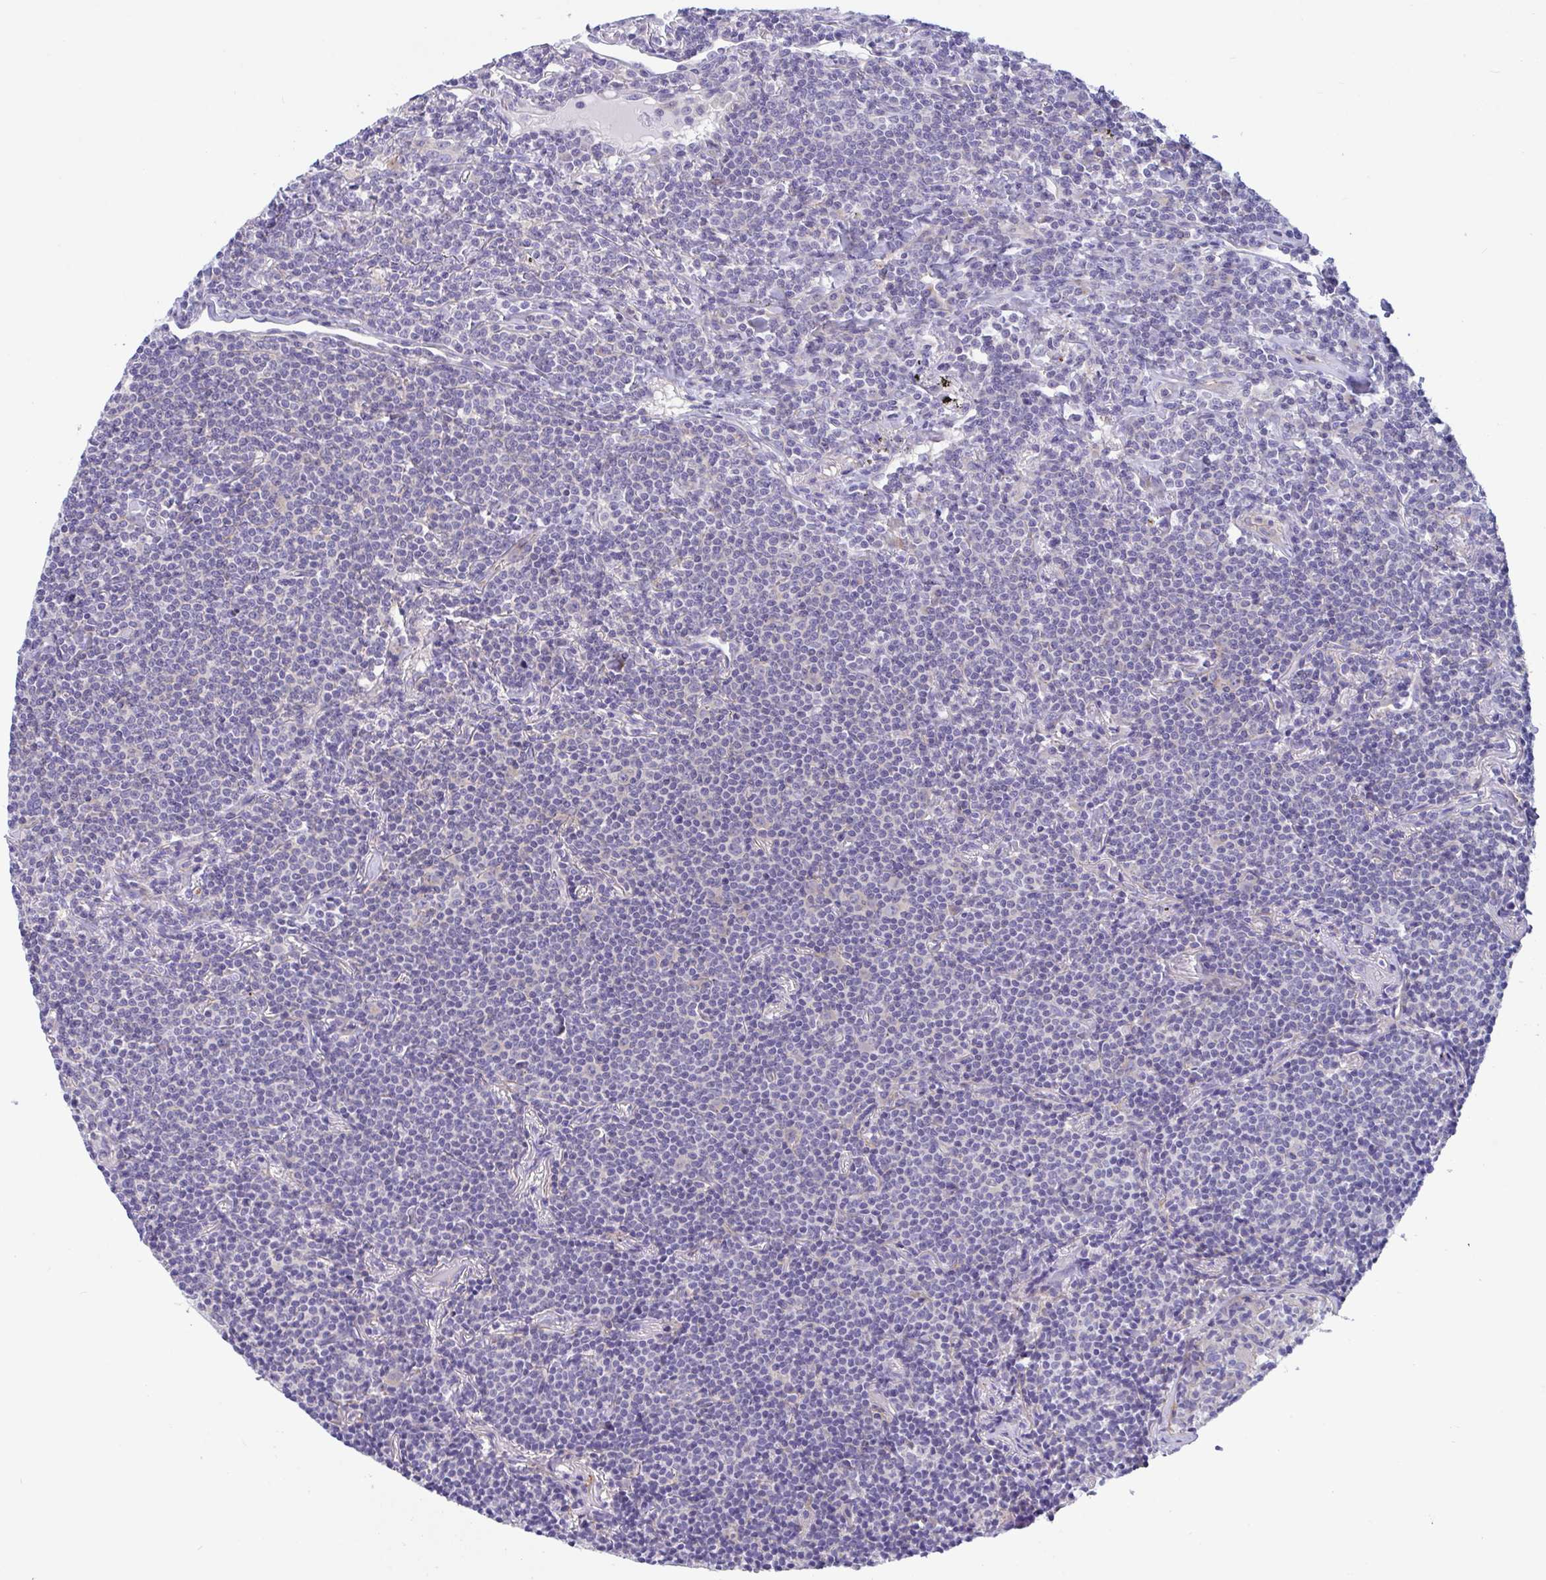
{"staining": {"intensity": "negative", "quantity": "none", "location": "none"}, "tissue": "lymphoma", "cell_type": "Tumor cells", "image_type": "cancer", "snomed": [{"axis": "morphology", "description": "Malignant lymphoma, non-Hodgkin's type, Low grade"}, {"axis": "topography", "description": "Lung"}], "caption": "Malignant lymphoma, non-Hodgkin's type (low-grade) was stained to show a protein in brown. There is no significant staining in tumor cells.", "gene": "OXLD1", "patient": {"sex": "female", "age": 71}}